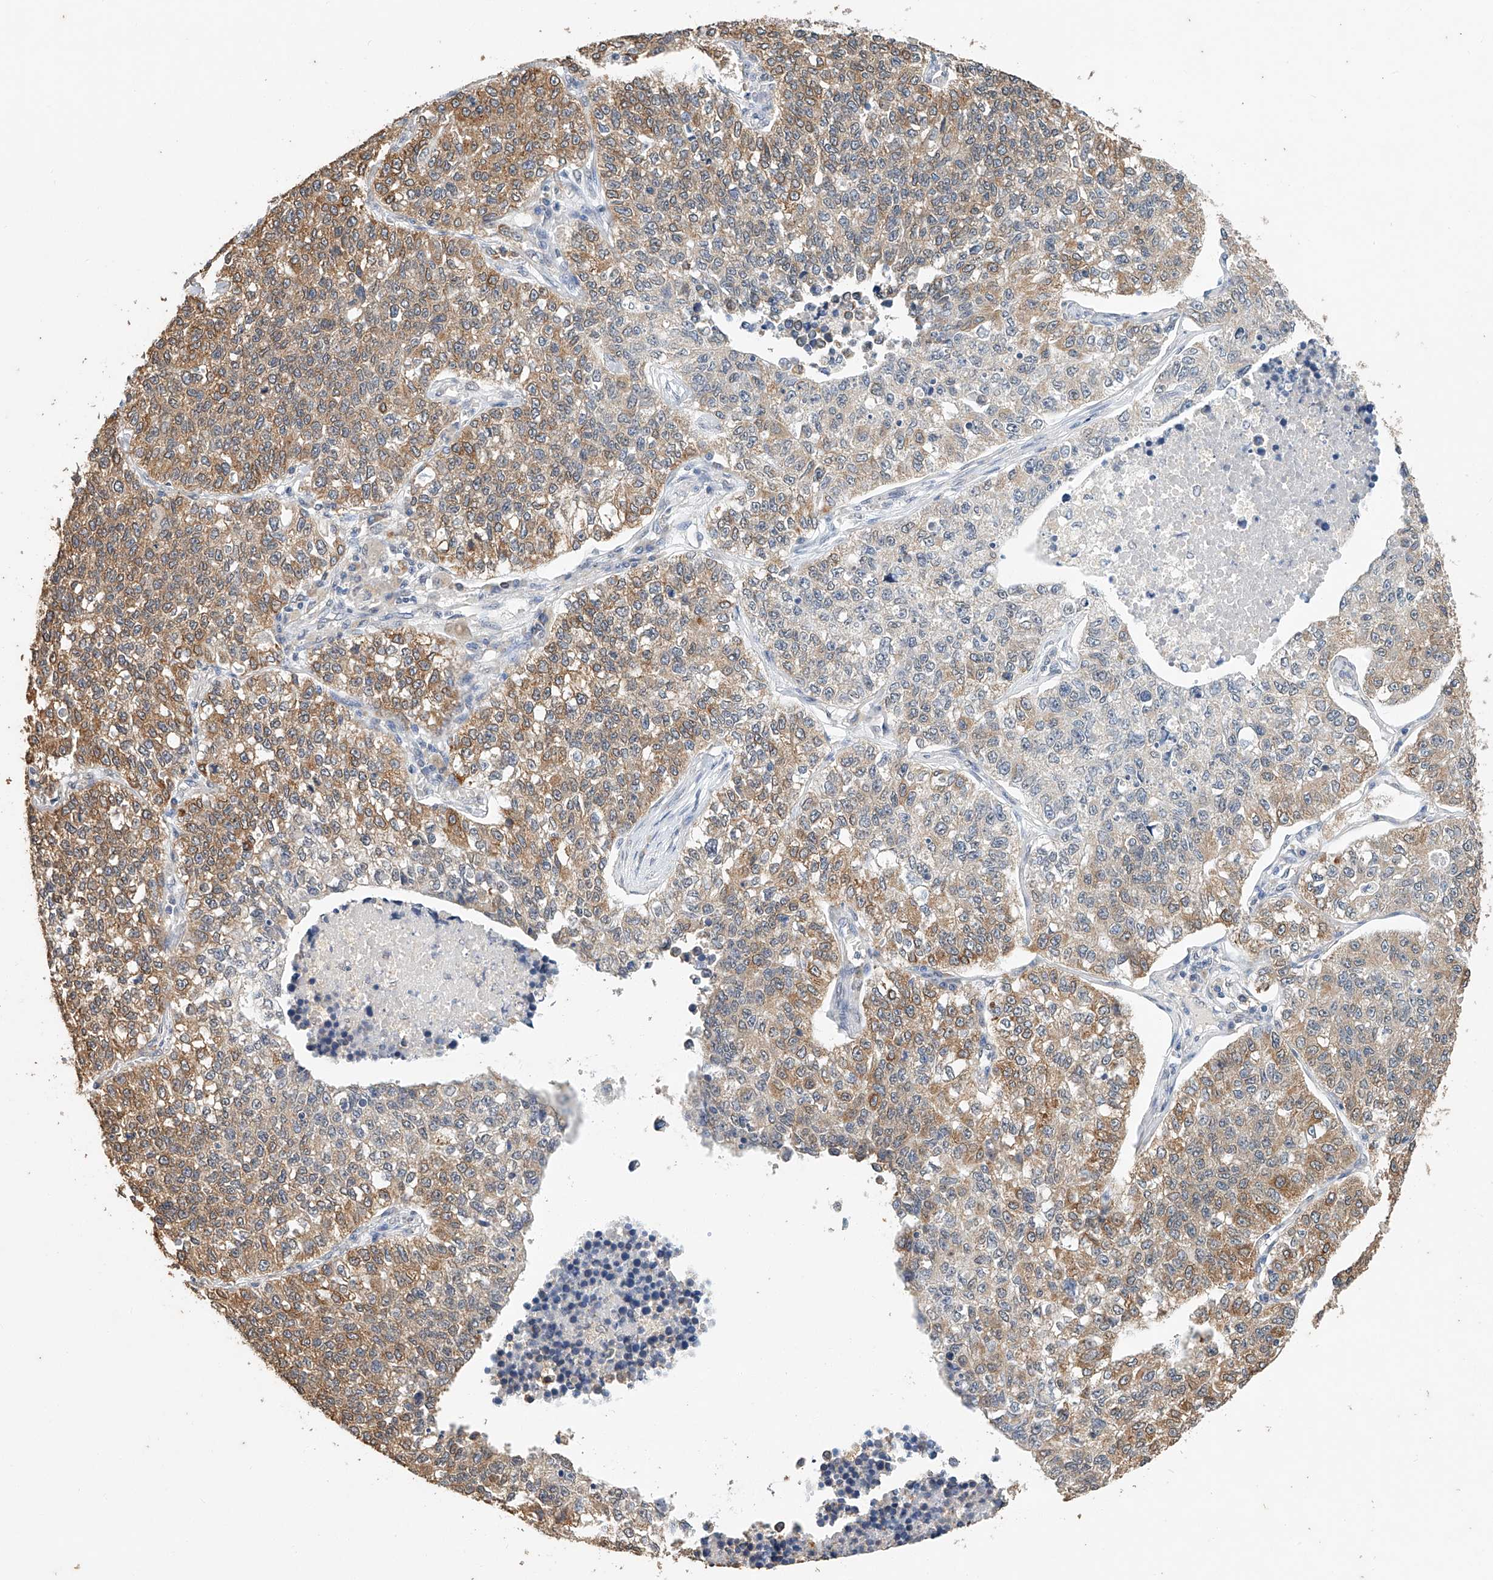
{"staining": {"intensity": "moderate", "quantity": ">75%", "location": "cytoplasmic/membranous"}, "tissue": "lung cancer", "cell_type": "Tumor cells", "image_type": "cancer", "snomed": [{"axis": "morphology", "description": "Adenocarcinoma, NOS"}, {"axis": "topography", "description": "Lung"}], "caption": "DAB immunohistochemical staining of lung cancer demonstrates moderate cytoplasmic/membranous protein expression in approximately >75% of tumor cells.", "gene": "CERS4", "patient": {"sex": "male", "age": 49}}